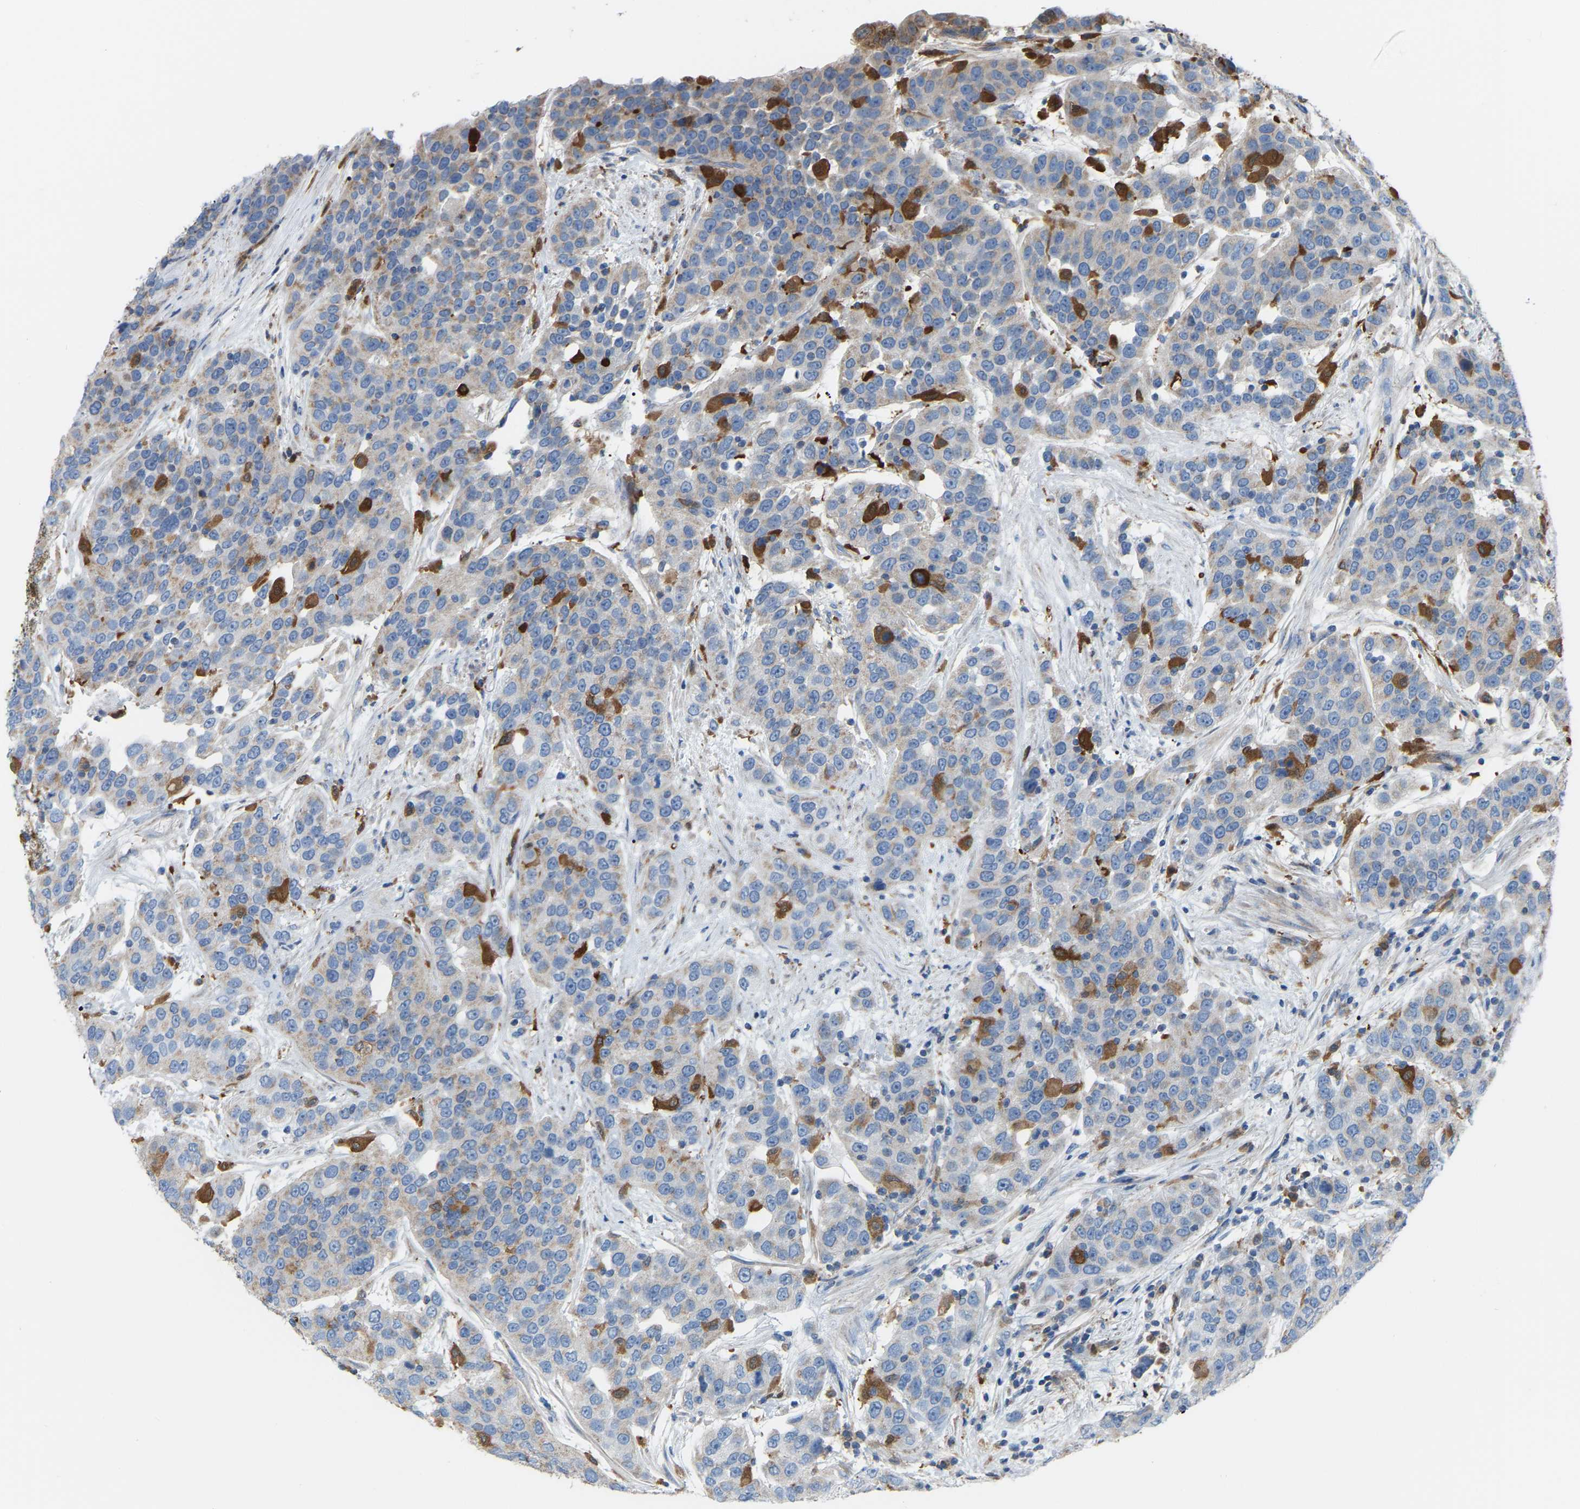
{"staining": {"intensity": "weak", "quantity": "<25%", "location": "cytoplasmic/membranous"}, "tissue": "urothelial cancer", "cell_type": "Tumor cells", "image_type": "cancer", "snomed": [{"axis": "morphology", "description": "Urothelial carcinoma, High grade"}, {"axis": "topography", "description": "Urinary bladder"}], "caption": "Urothelial cancer was stained to show a protein in brown. There is no significant staining in tumor cells.", "gene": "CROT", "patient": {"sex": "female", "age": 80}}